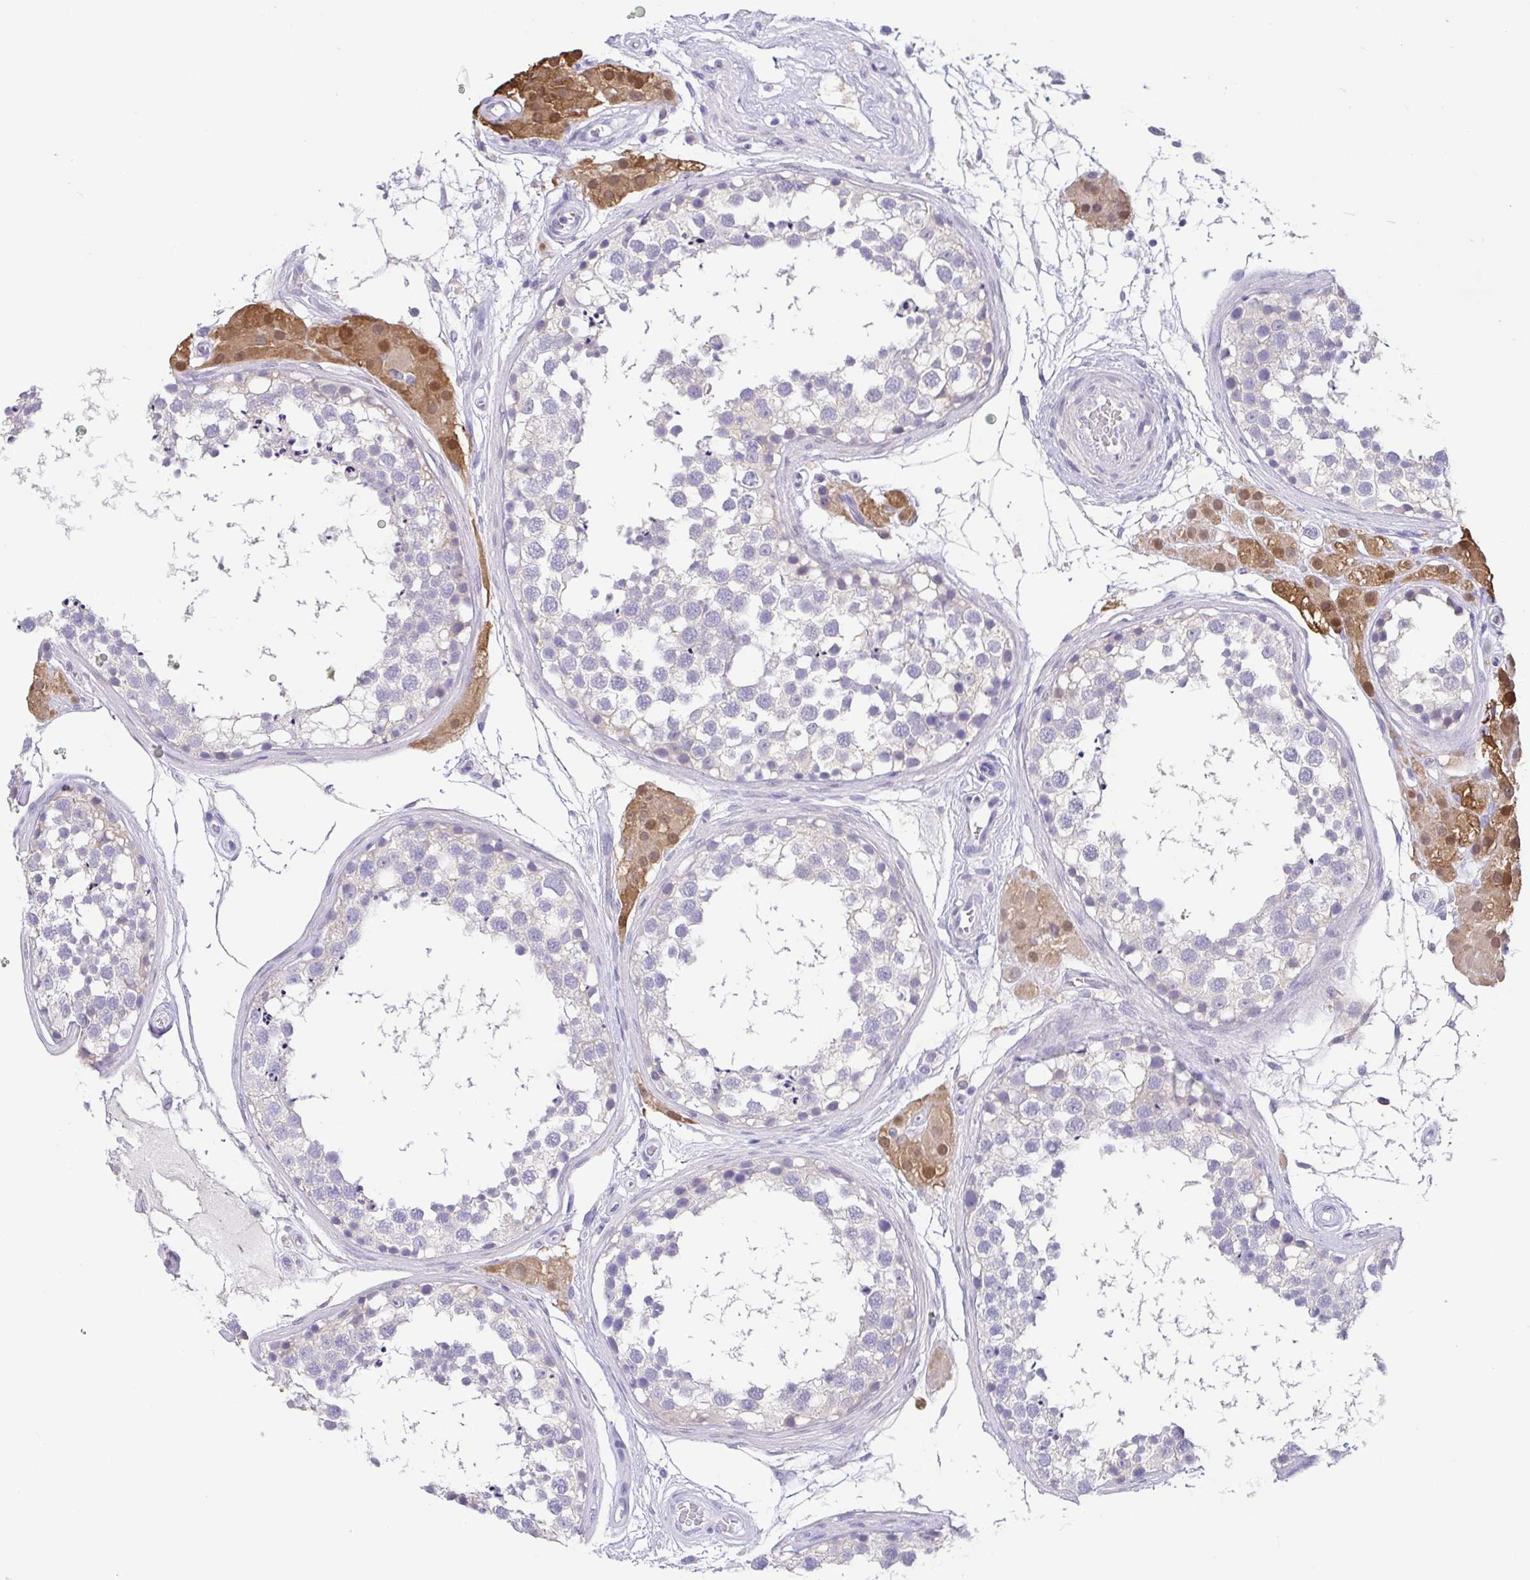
{"staining": {"intensity": "negative", "quantity": "none", "location": "none"}, "tissue": "testis", "cell_type": "Cells in seminiferous ducts", "image_type": "normal", "snomed": [{"axis": "morphology", "description": "Normal tissue, NOS"}, {"axis": "morphology", "description": "Seminoma, NOS"}, {"axis": "topography", "description": "Testis"}], "caption": "This is an immunohistochemistry image of benign human testis. There is no expression in cells in seminiferous ducts.", "gene": "FABP3", "patient": {"sex": "male", "age": 65}}